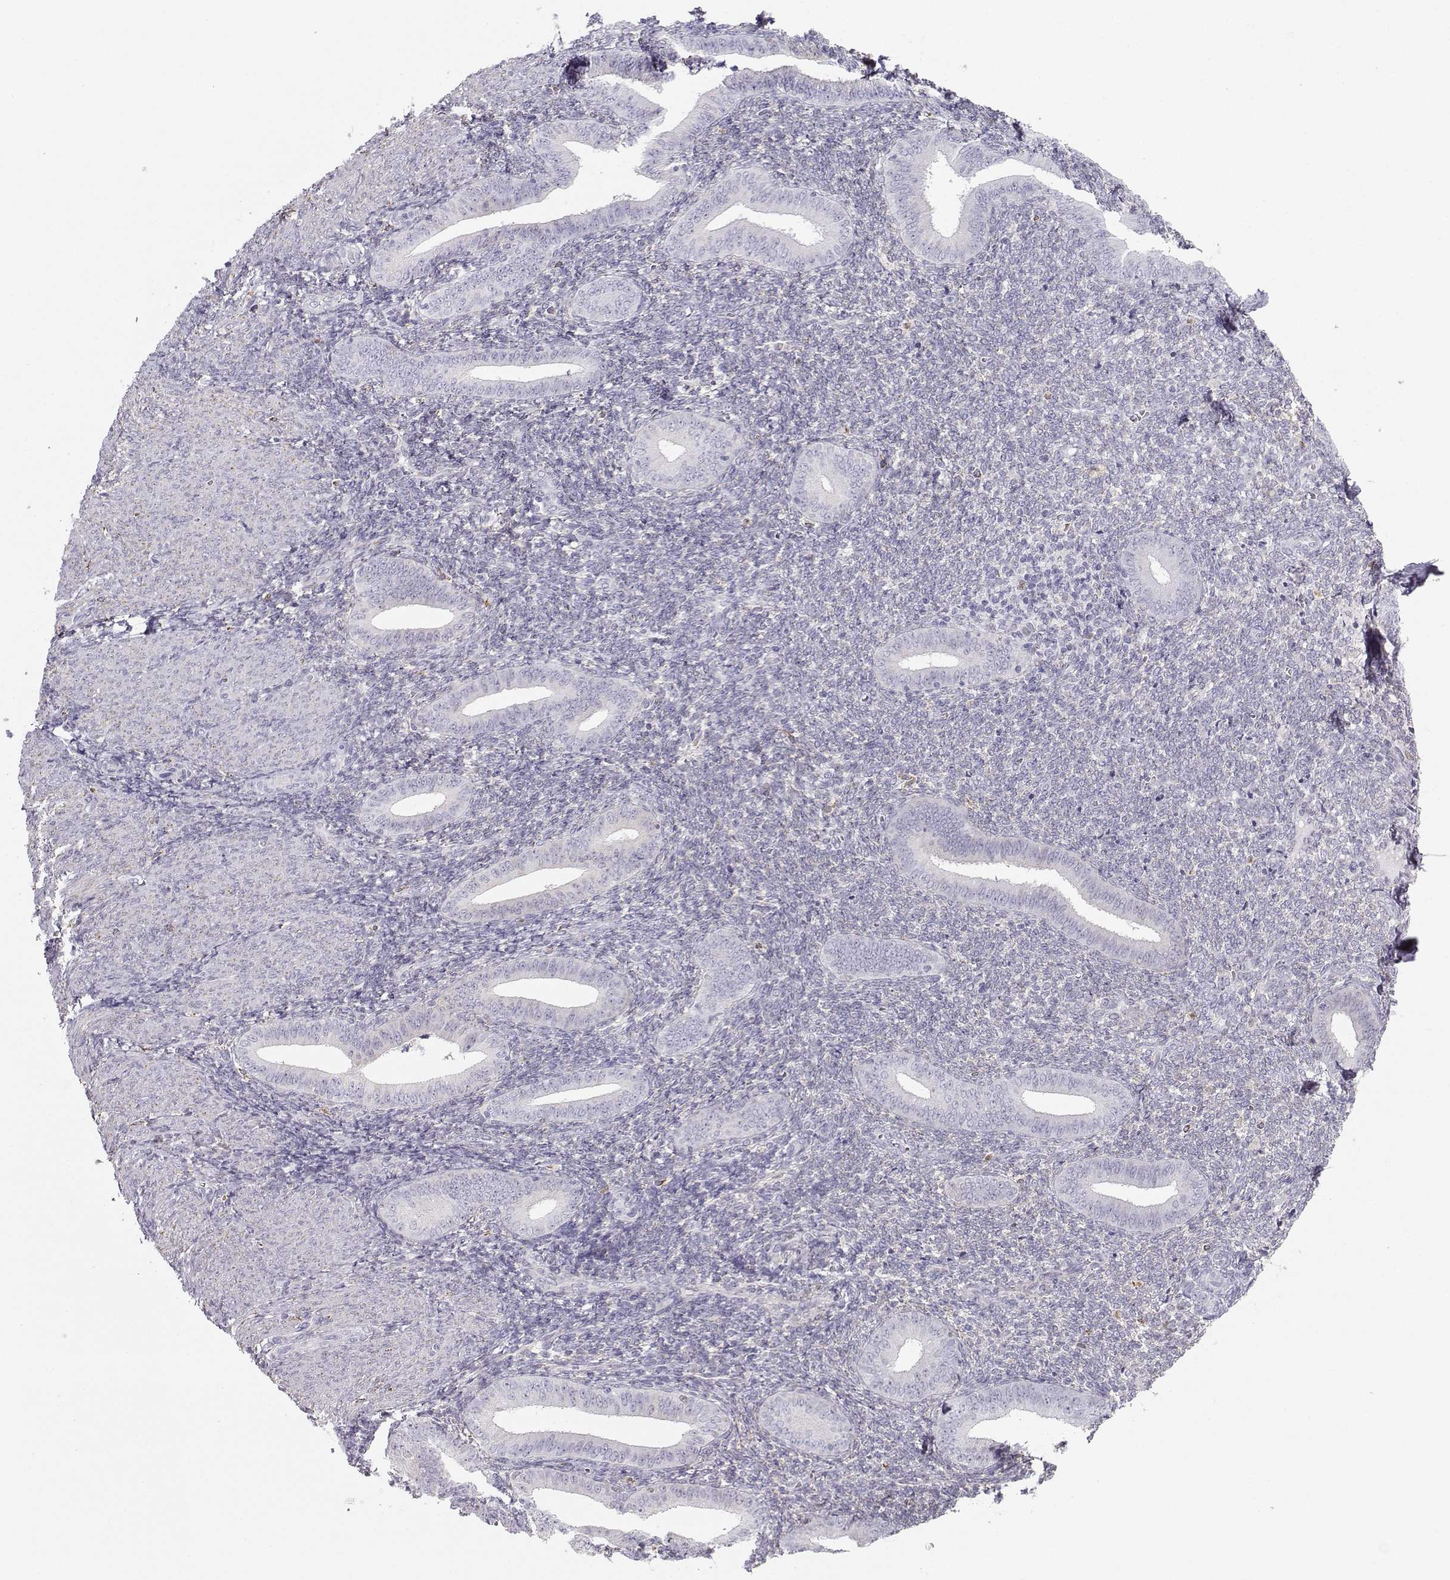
{"staining": {"intensity": "negative", "quantity": "none", "location": "none"}, "tissue": "endometrium", "cell_type": "Cells in endometrial stroma", "image_type": "normal", "snomed": [{"axis": "morphology", "description": "Normal tissue, NOS"}, {"axis": "topography", "description": "Endometrium"}], "caption": "High power microscopy micrograph of an IHC histopathology image of benign endometrium, revealing no significant expression in cells in endometrial stroma.", "gene": "DCLK3", "patient": {"sex": "female", "age": 25}}